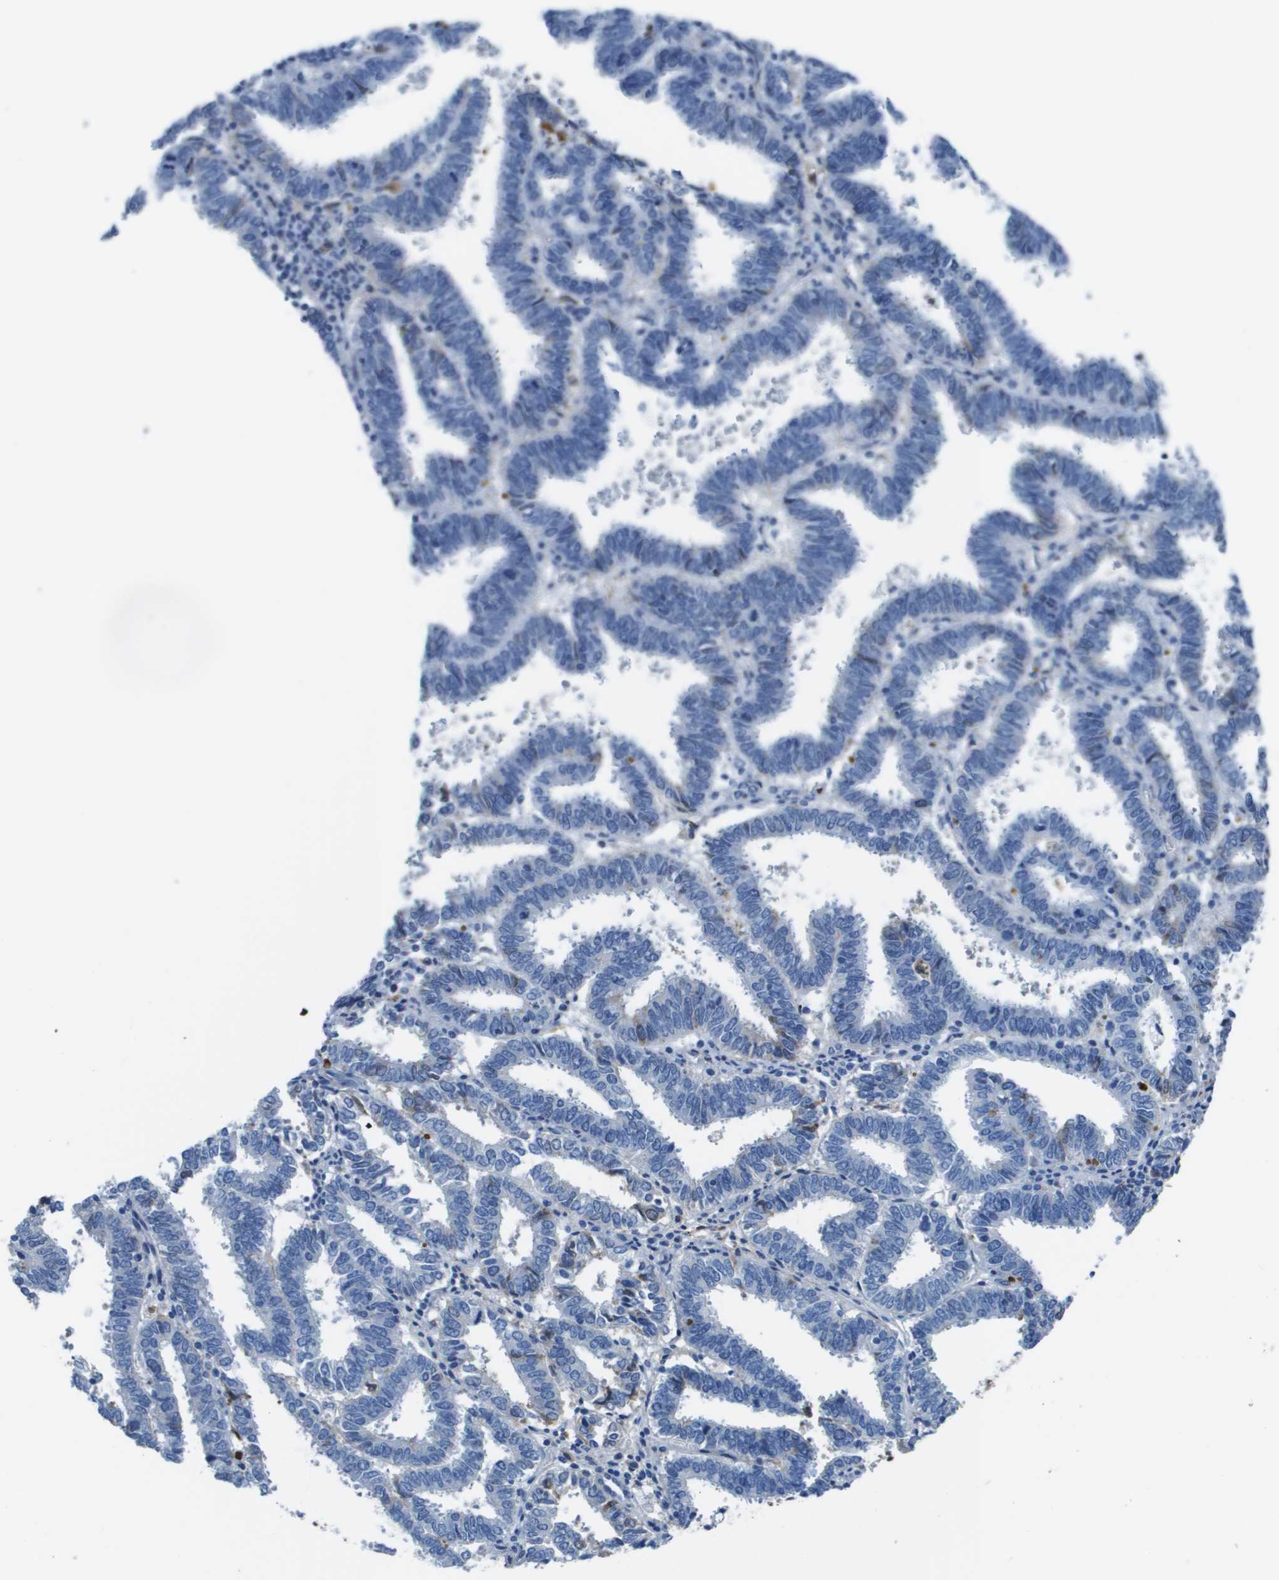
{"staining": {"intensity": "negative", "quantity": "none", "location": "none"}, "tissue": "endometrial cancer", "cell_type": "Tumor cells", "image_type": "cancer", "snomed": [{"axis": "morphology", "description": "Adenocarcinoma, NOS"}, {"axis": "topography", "description": "Uterus"}], "caption": "Tumor cells are negative for brown protein staining in endometrial cancer (adenocarcinoma). The staining is performed using DAB (3,3'-diaminobenzidine) brown chromogen with nuclei counter-stained in using hematoxylin.", "gene": "VTN", "patient": {"sex": "female", "age": 83}}